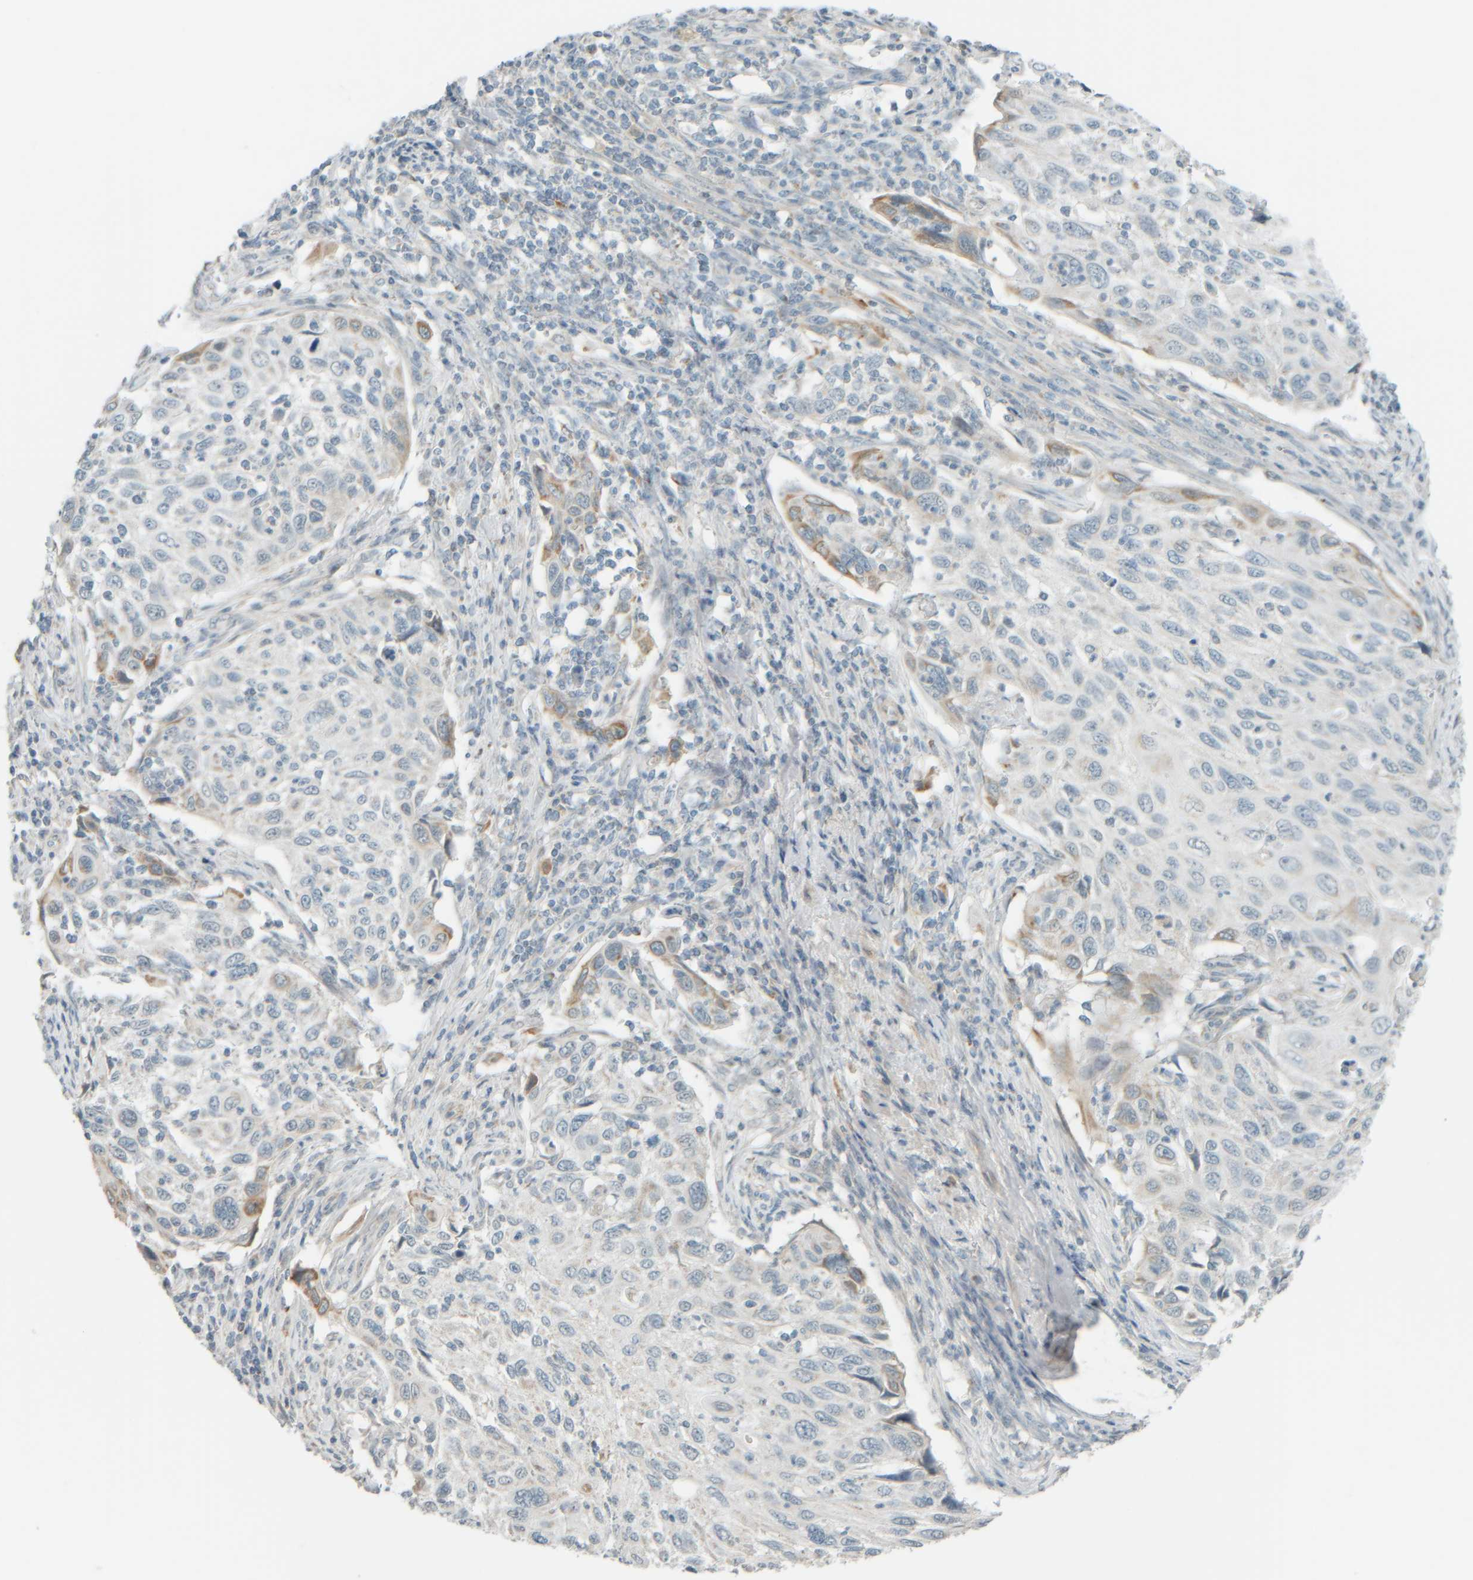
{"staining": {"intensity": "weak", "quantity": "<25%", "location": "cytoplasmic/membranous"}, "tissue": "cervical cancer", "cell_type": "Tumor cells", "image_type": "cancer", "snomed": [{"axis": "morphology", "description": "Squamous cell carcinoma, NOS"}, {"axis": "topography", "description": "Cervix"}], "caption": "This photomicrograph is of cervical cancer (squamous cell carcinoma) stained with immunohistochemistry (IHC) to label a protein in brown with the nuclei are counter-stained blue. There is no positivity in tumor cells. (DAB (3,3'-diaminobenzidine) IHC with hematoxylin counter stain).", "gene": "PTGES3L-AARSD1", "patient": {"sex": "female", "age": 70}}